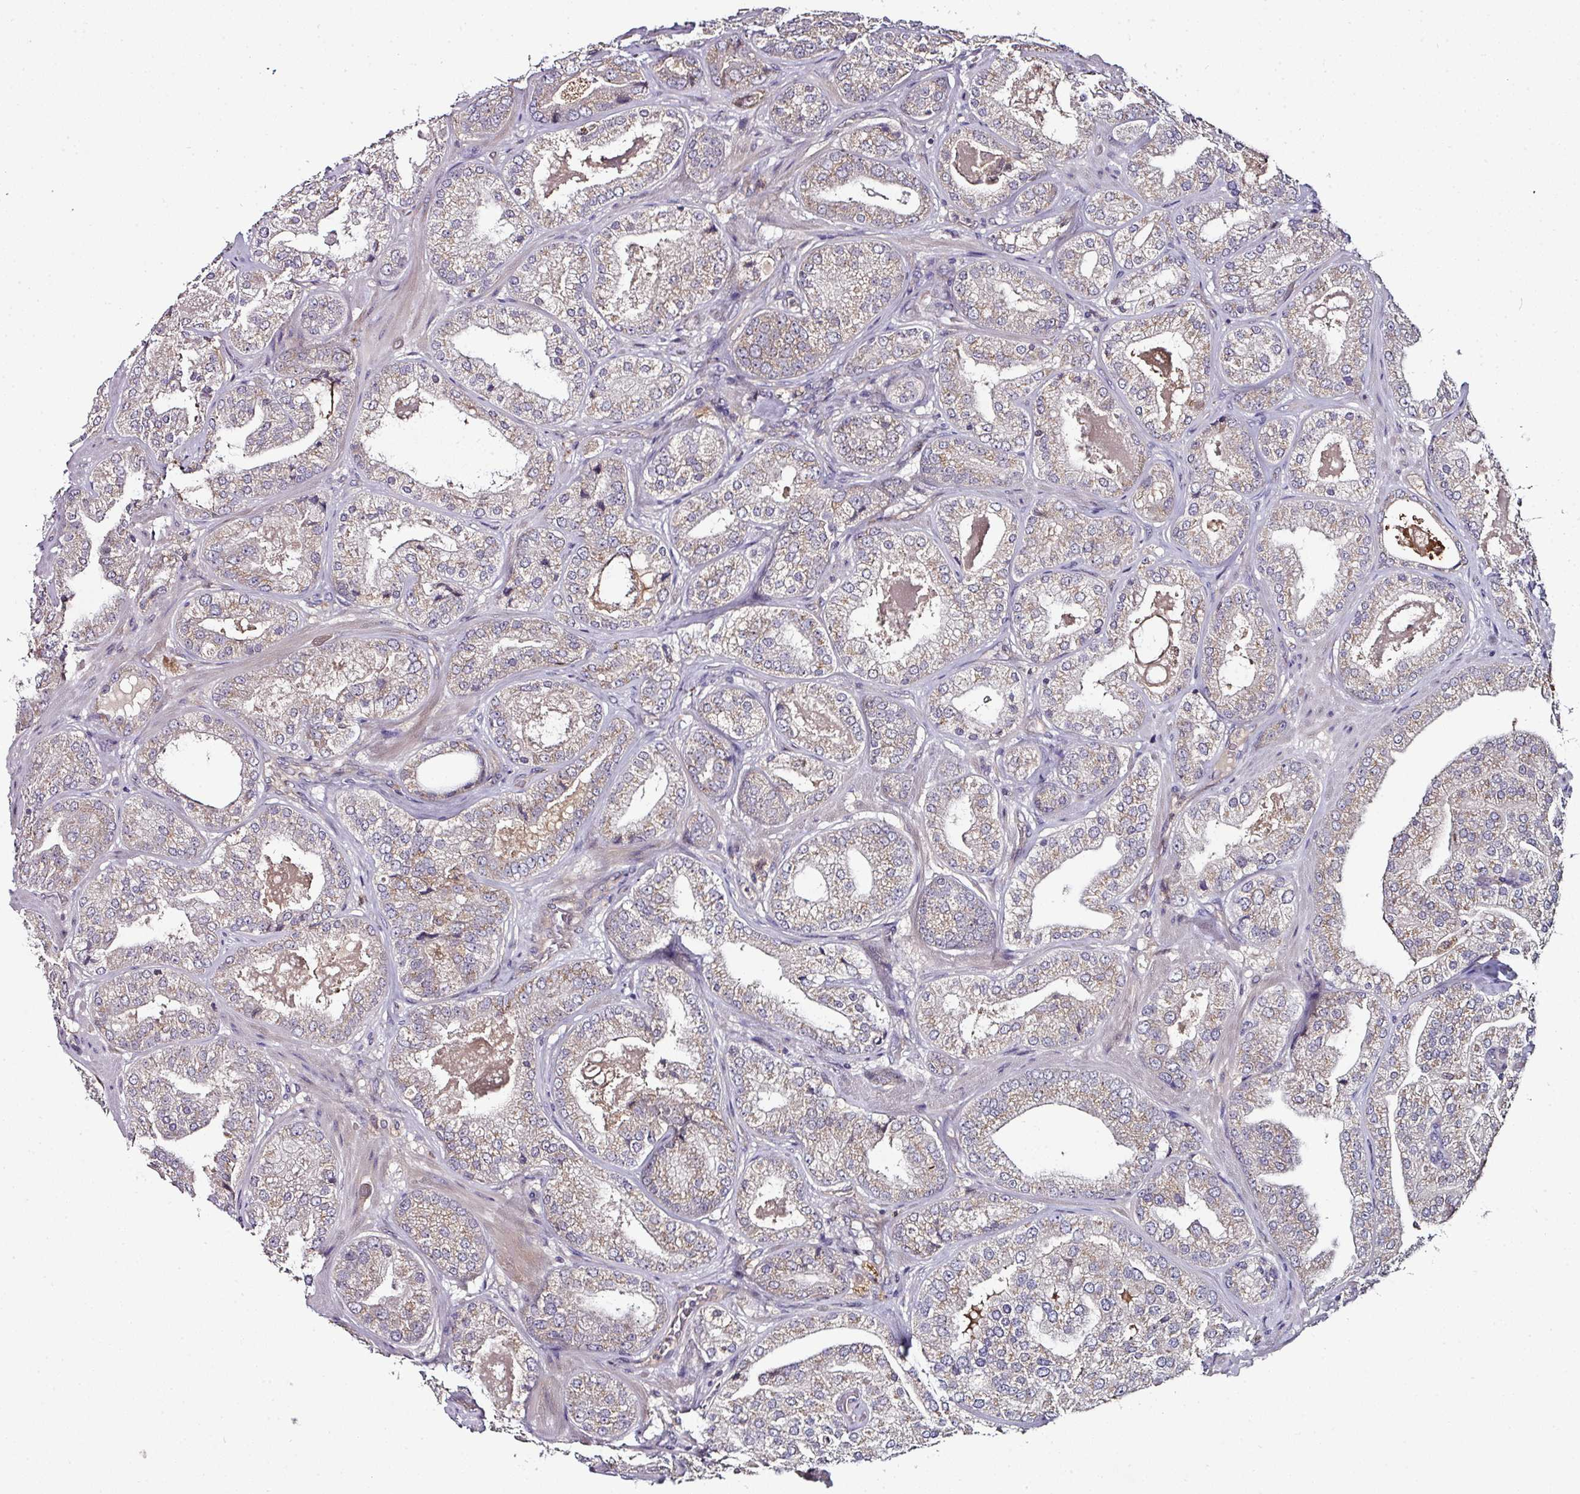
{"staining": {"intensity": "moderate", "quantity": "<25%", "location": "cytoplasmic/membranous"}, "tissue": "prostate cancer", "cell_type": "Tumor cells", "image_type": "cancer", "snomed": [{"axis": "morphology", "description": "Adenocarcinoma, High grade"}, {"axis": "topography", "description": "Prostate"}], "caption": "Immunohistochemistry (IHC) photomicrograph of neoplastic tissue: prostate high-grade adenocarcinoma stained using immunohistochemistry shows low levels of moderate protein expression localized specifically in the cytoplasmic/membranous of tumor cells, appearing as a cytoplasmic/membranous brown color.", "gene": "CTDSP2", "patient": {"sex": "male", "age": 63}}